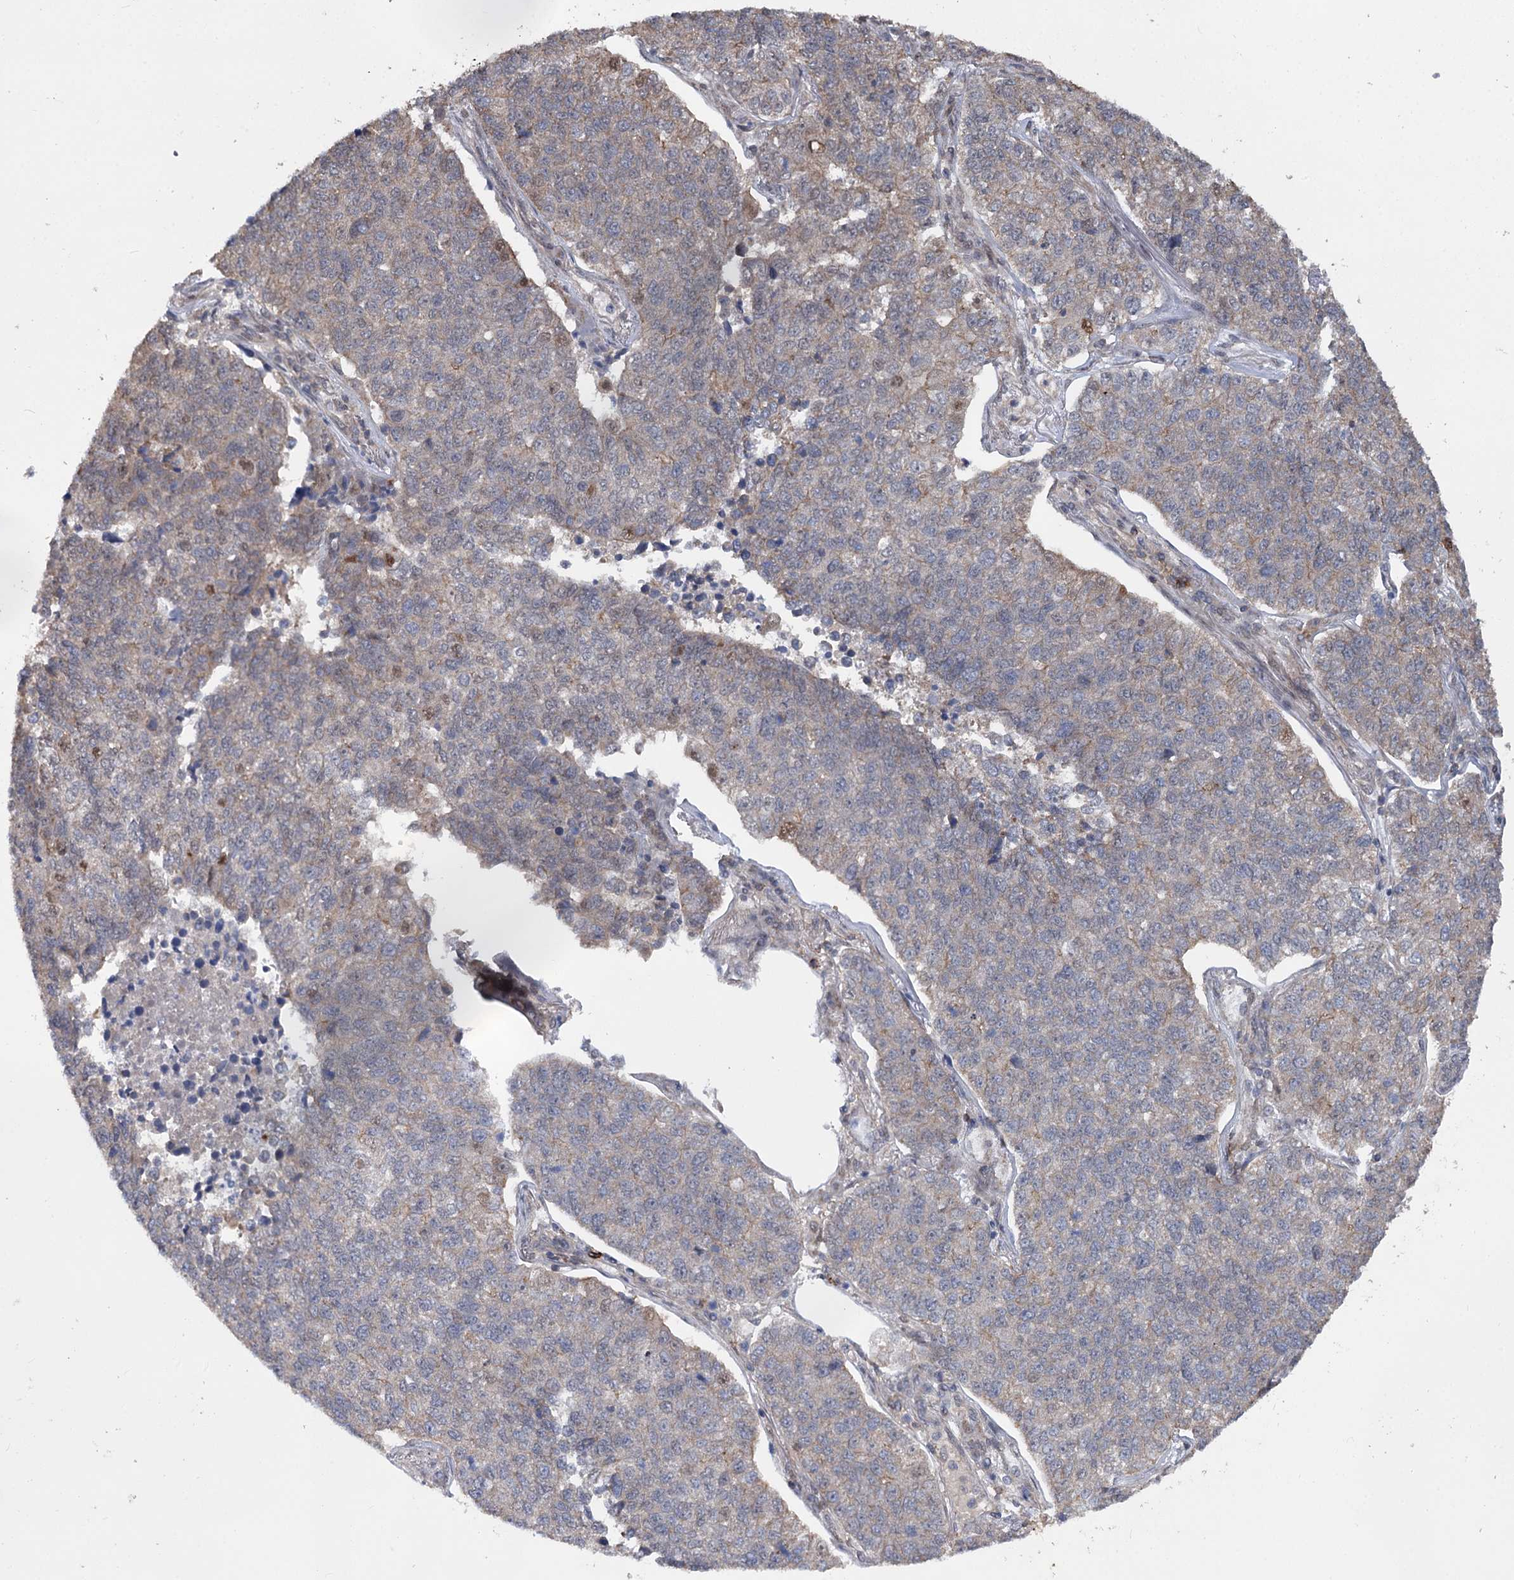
{"staining": {"intensity": "weak", "quantity": "<25%", "location": "cytoplasmic/membranous"}, "tissue": "lung cancer", "cell_type": "Tumor cells", "image_type": "cancer", "snomed": [{"axis": "morphology", "description": "Adenocarcinoma, NOS"}, {"axis": "topography", "description": "Lung"}], "caption": "High magnification brightfield microscopy of lung cancer (adenocarcinoma) stained with DAB (brown) and counterstained with hematoxylin (blue): tumor cells show no significant positivity.", "gene": "STX6", "patient": {"sex": "male", "age": 49}}